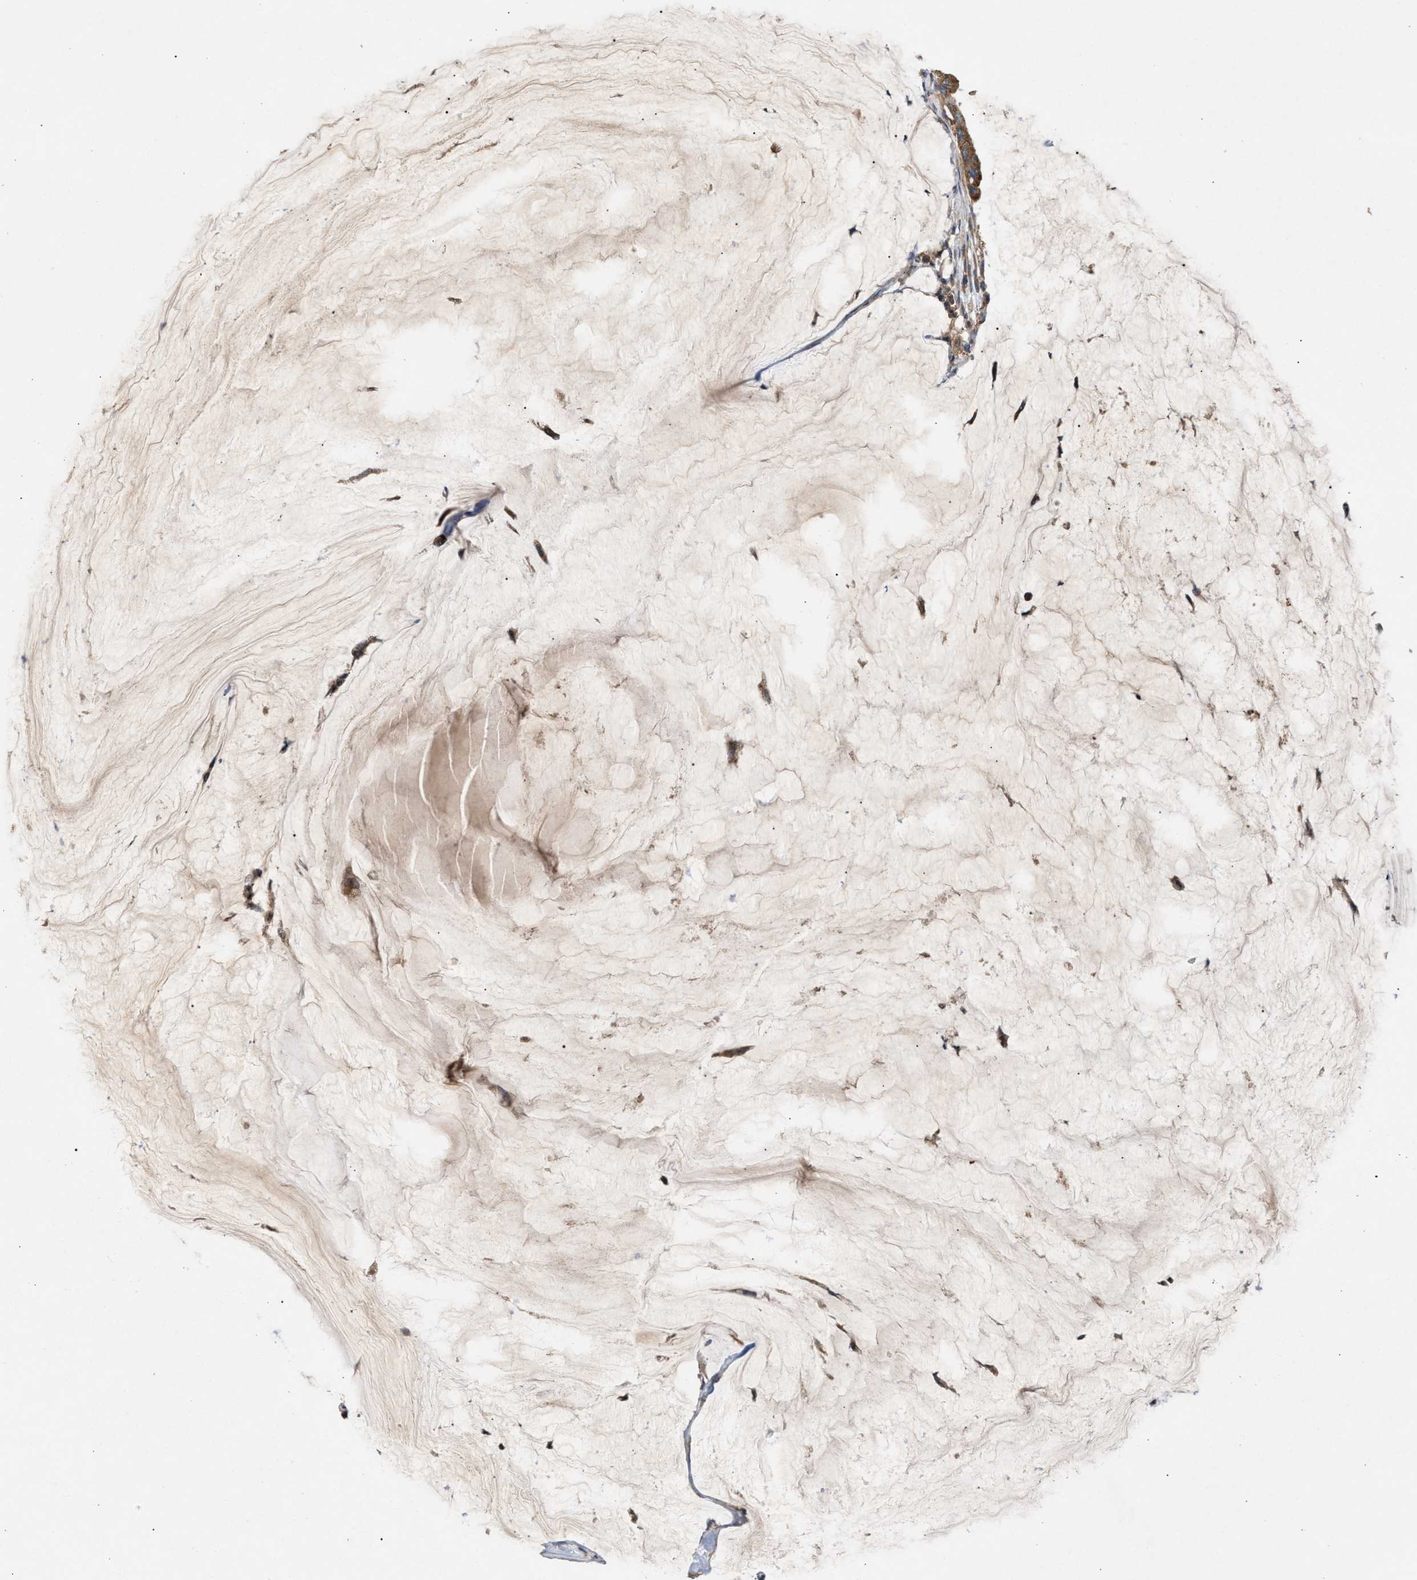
{"staining": {"intensity": "moderate", "quantity": ">75%", "location": "cytoplasmic/membranous"}, "tissue": "pancreatic cancer", "cell_type": "Tumor cells", "image_type": "cancer", "snomed": [{"axis": "morphology", "description": "Adenocarcinoma, NOS"}, {"axis": "topography", "description": "Pancreas"}], "caption": "Immunohistochemical staining of human pancreatic cancer (adenocarcinoma) demonstrates medium levels of moderate cytoplasmic/membranous protein expression in approximately >75% of tumor cells.", "gene": "TACO1", "patient": {"sex": "male", "age": 41}}